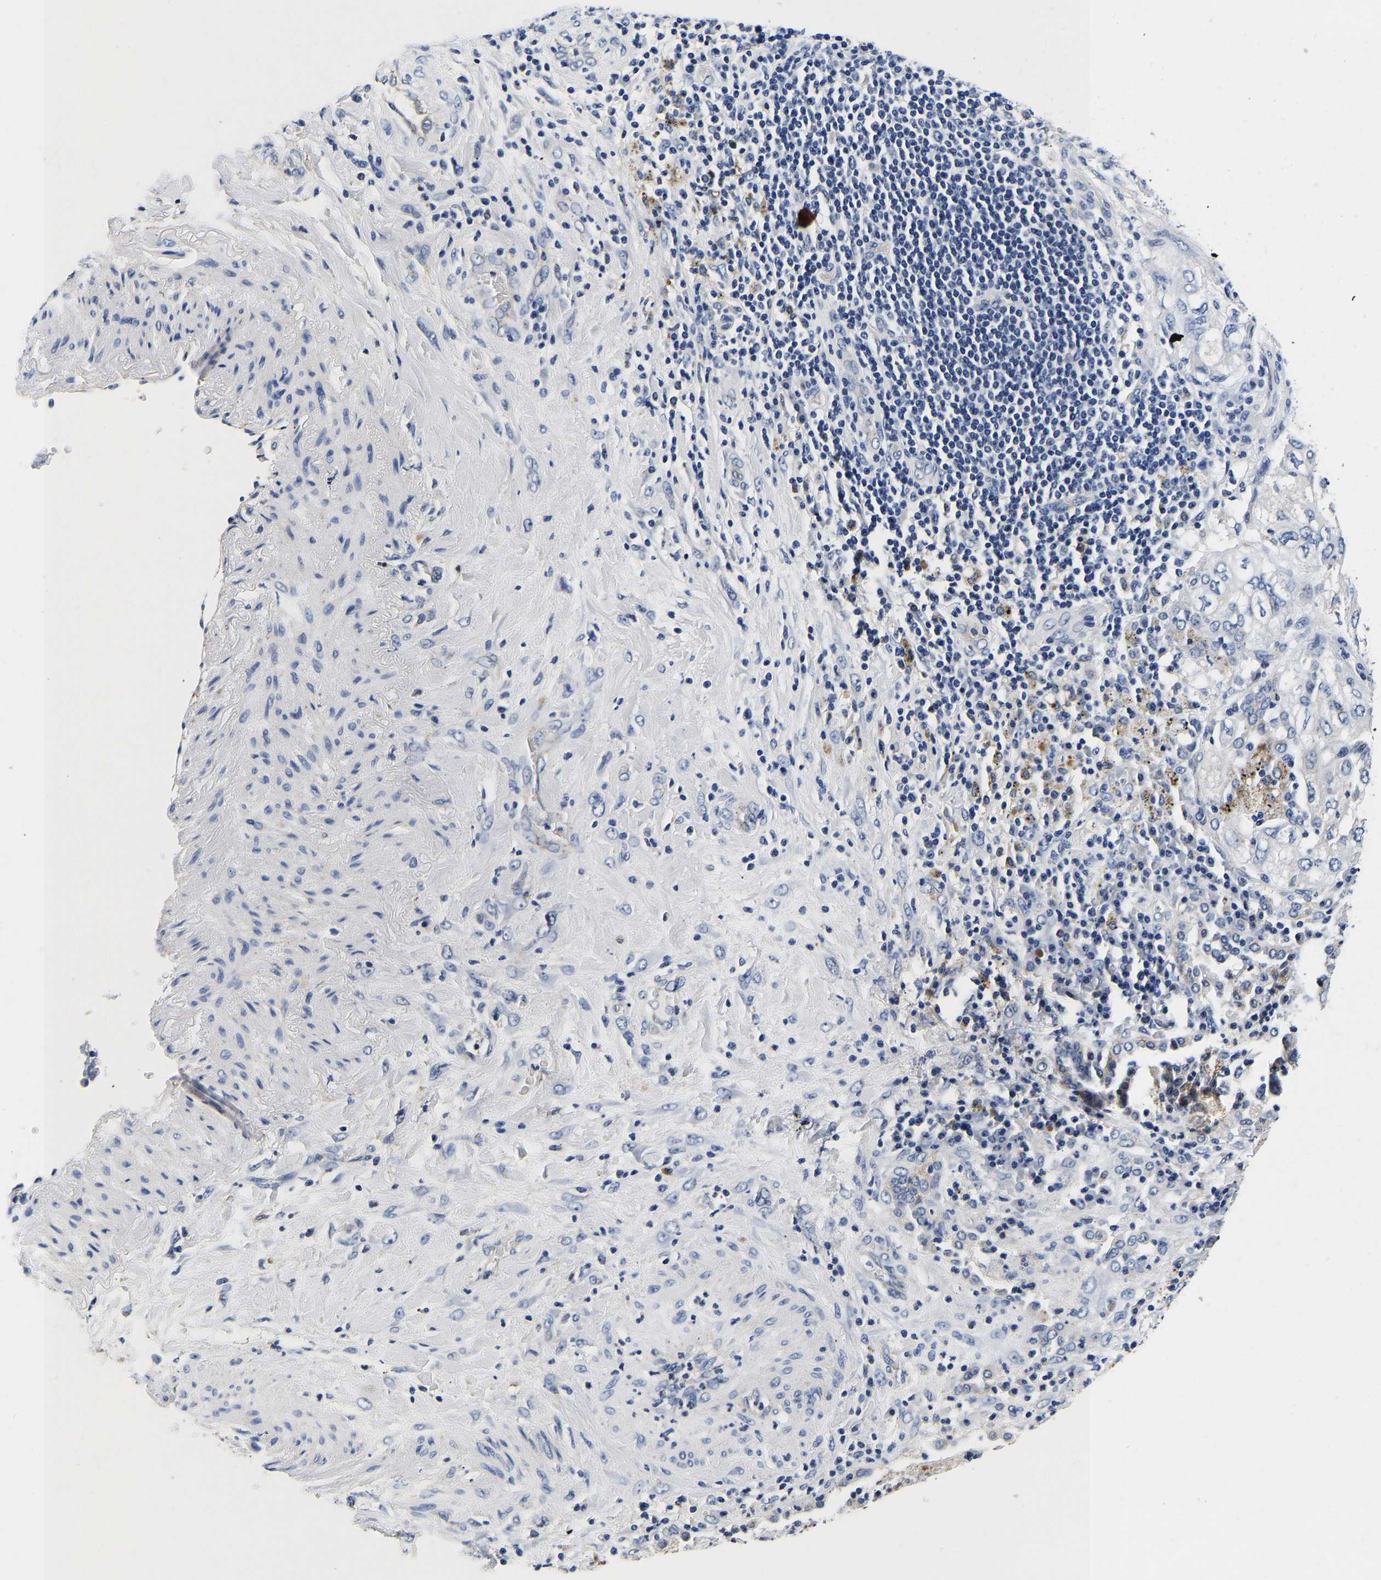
{"staining": {"intensity": "negative", "quantity": "none", "location": "none"}, "tissue": "lung cancer", "cell_type": "Tumor cells", "image_type": "cancer", "snomed": [{"axis": "morphology", "description": "Adenocarcinoma, NOS"}, {"axis": "topography", "description": "Lung"}], "caption": "Tumor cells are negative for brown protein staining in lung adenocarcinoma. (Brightfield microscopy of DAB immunohistochemistry at high magnification).", "gene": "GRN", "patient": {"sex": "male", "age": 64}}